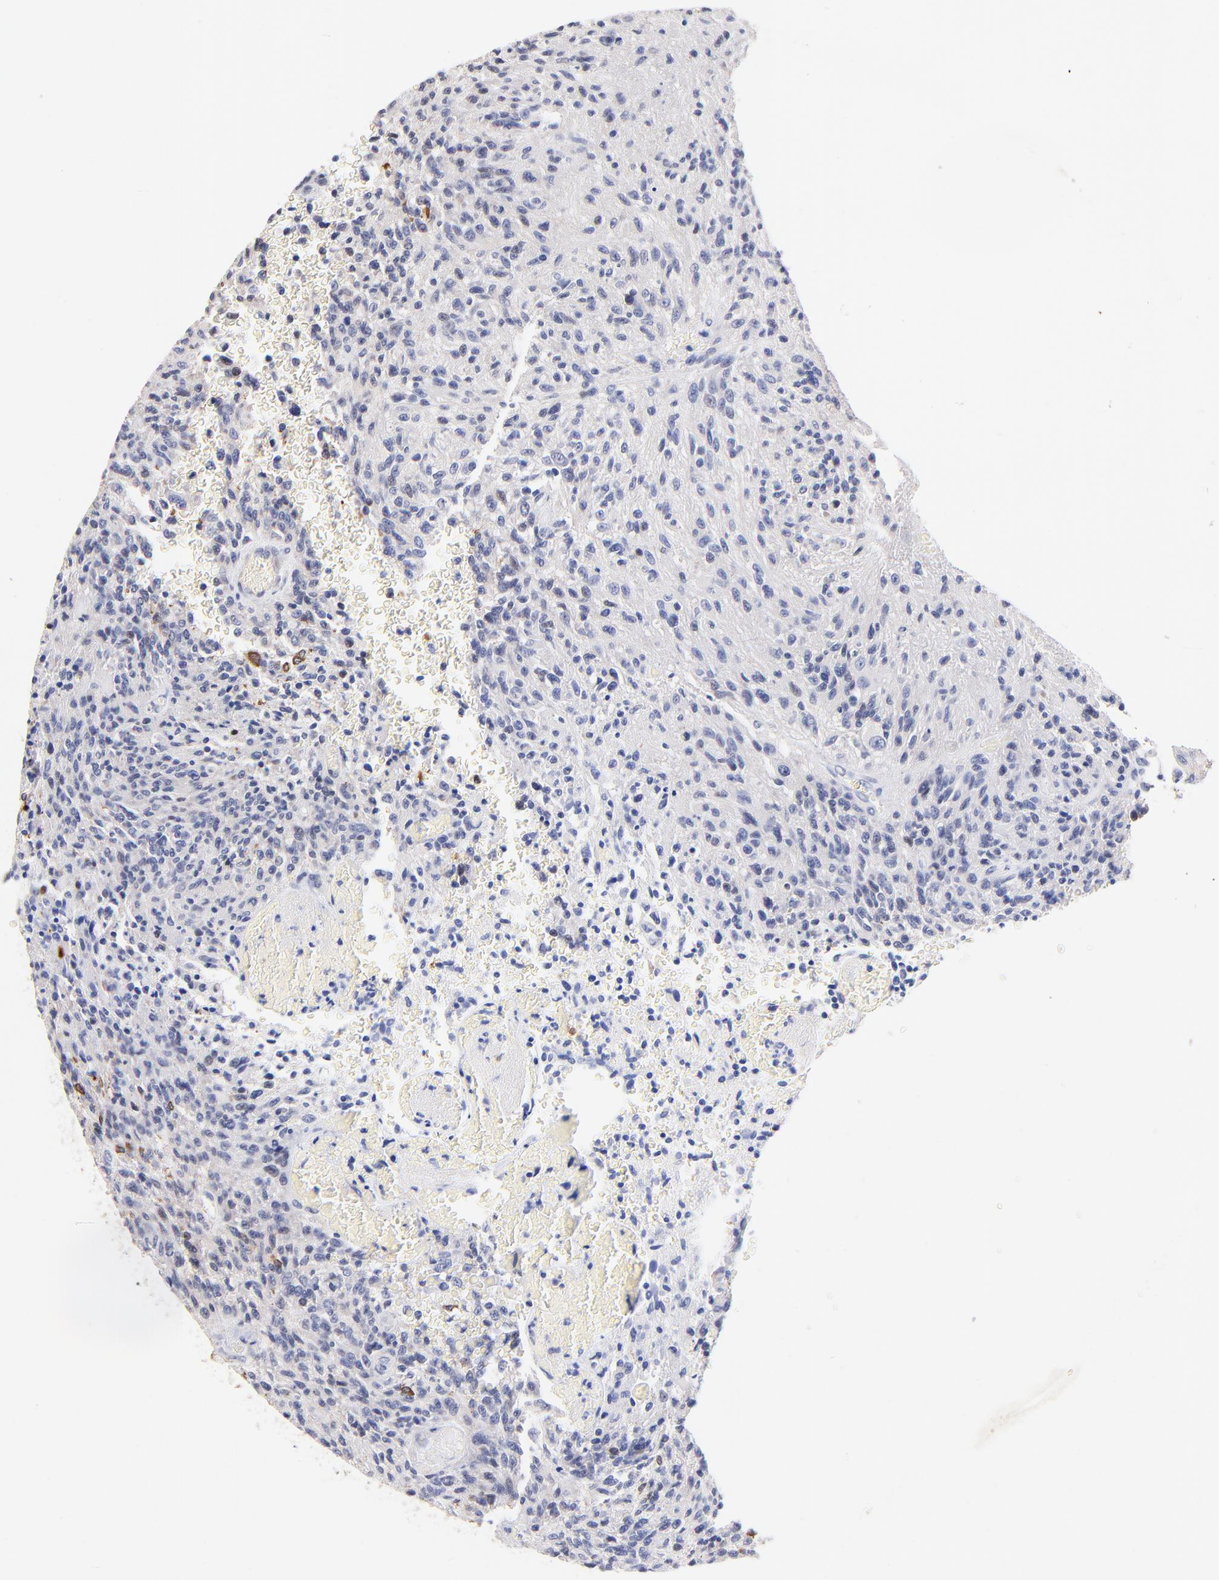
{"staining": {"intensity": "negative", "quantity": "none", "location": "none"}, "tissue": "glioma", "cell_type": "Tumor cells", "image_type": "cancer", "snomed": [{"axis": "morphology", "description": "Normal tissue, NOS"}, {"axis": "morphology", "description": "Glioma, malignant, High grade"}, {"axis": "topography", "description": "Cerebral cortex"}], "caption": "High power microscopy micrograph of an immunohistochemistry photomicrograph of glioma, revealing no significant positivity in tumor cells. (DAB IHC with hematoxylin counter stain).", "gene": "ZNF155", "patient": {"sex": "male", "age": 56}}